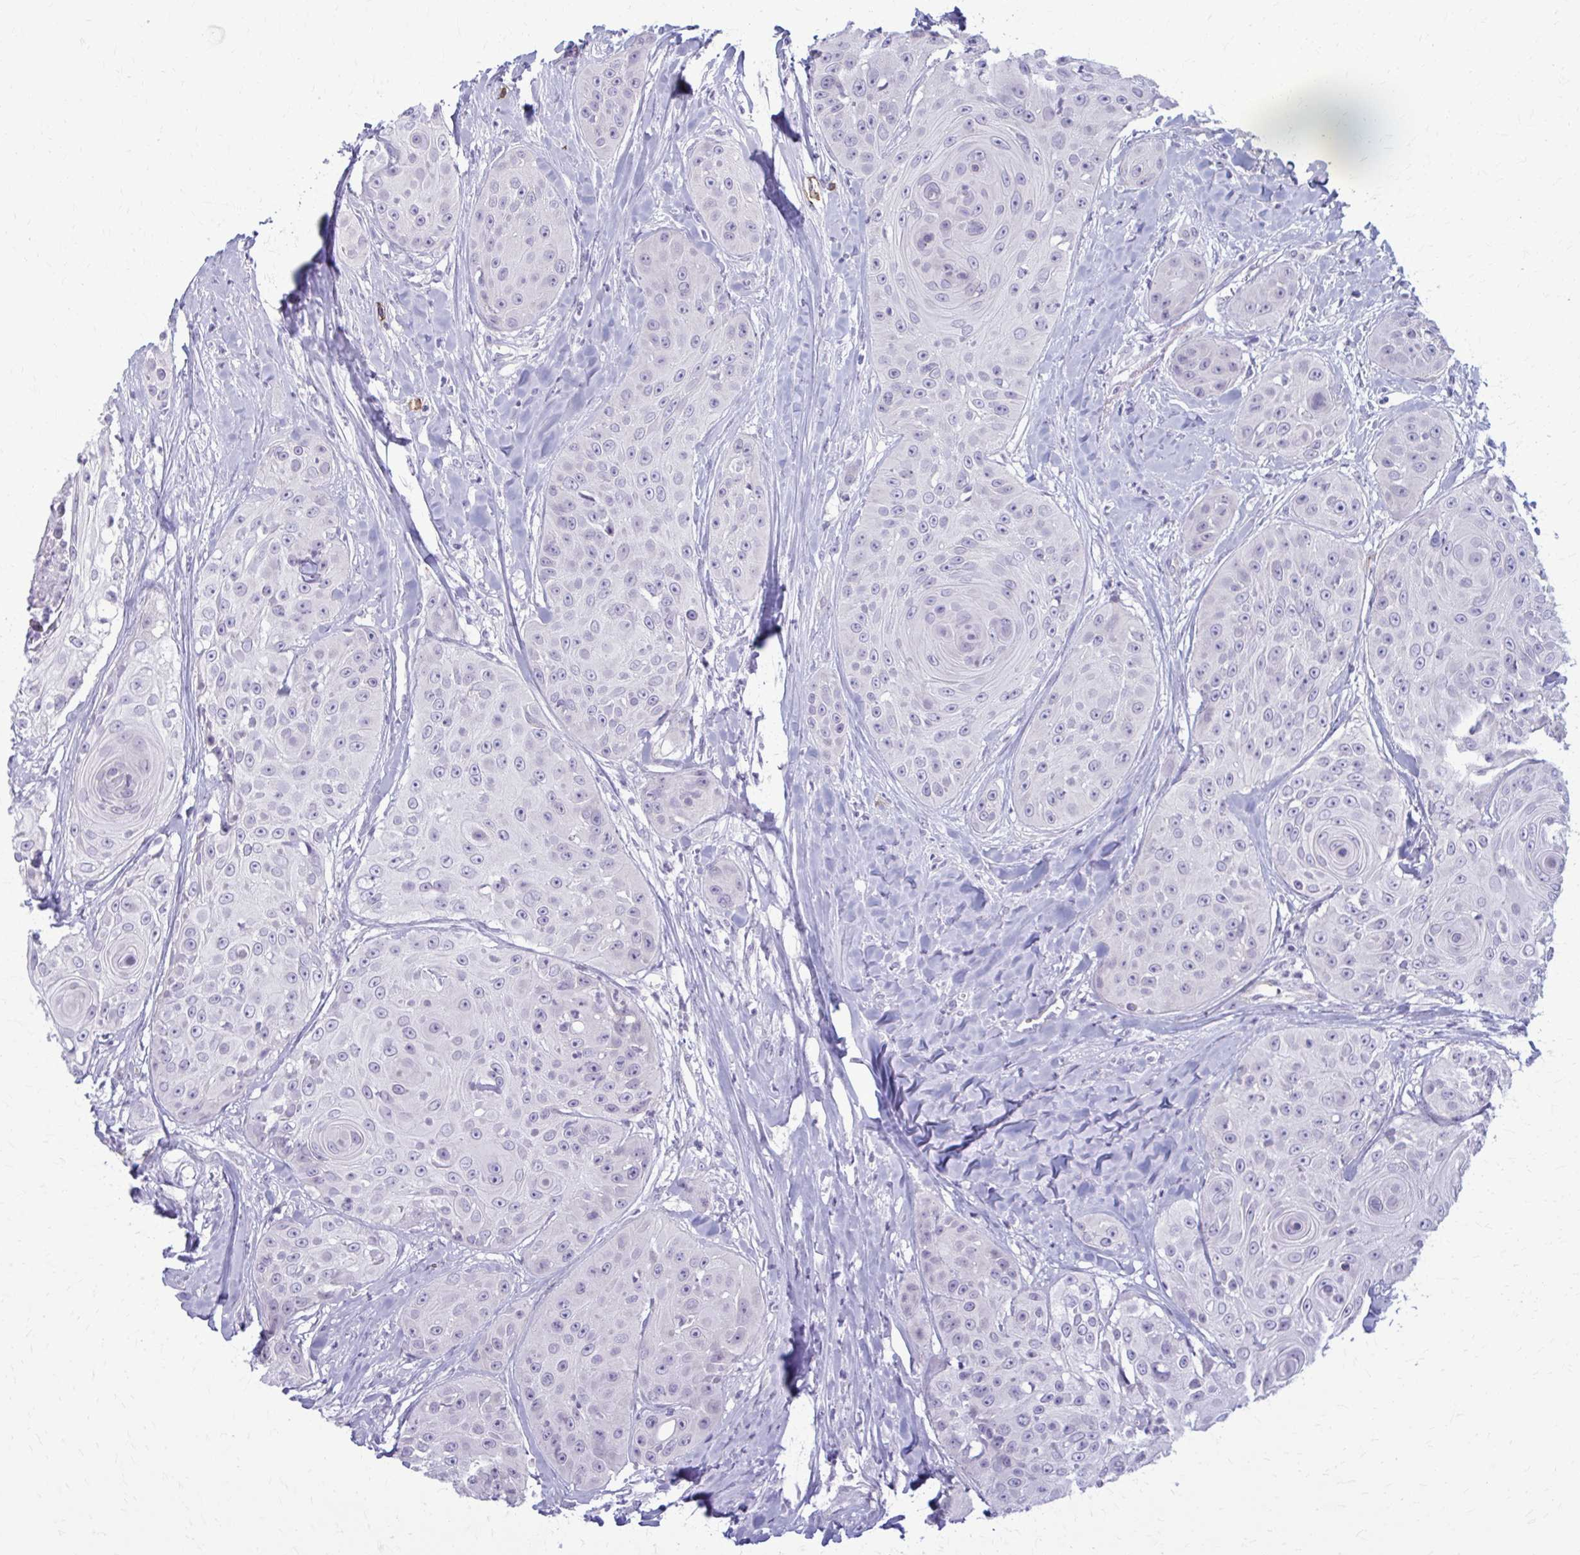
{"staining": {"intensity": "negative", "quantity": "none", "location": "none"}, "tissue": "head and neck cancer", "cell_type": "Tumor cells", "image_type": "cancer", "snomed": [{"axis": "morphology", "description": "Squamous cell carcinoma, NOS"}, {"axis": "topography", "description": "Head-Neck"}], "caption": "Squamous cell carcinoma (head and neck) stained for a protein using IHC displays no staining tumor cells.", "gene": "CD38", "patient": {"sex": "male", "age": 83}}